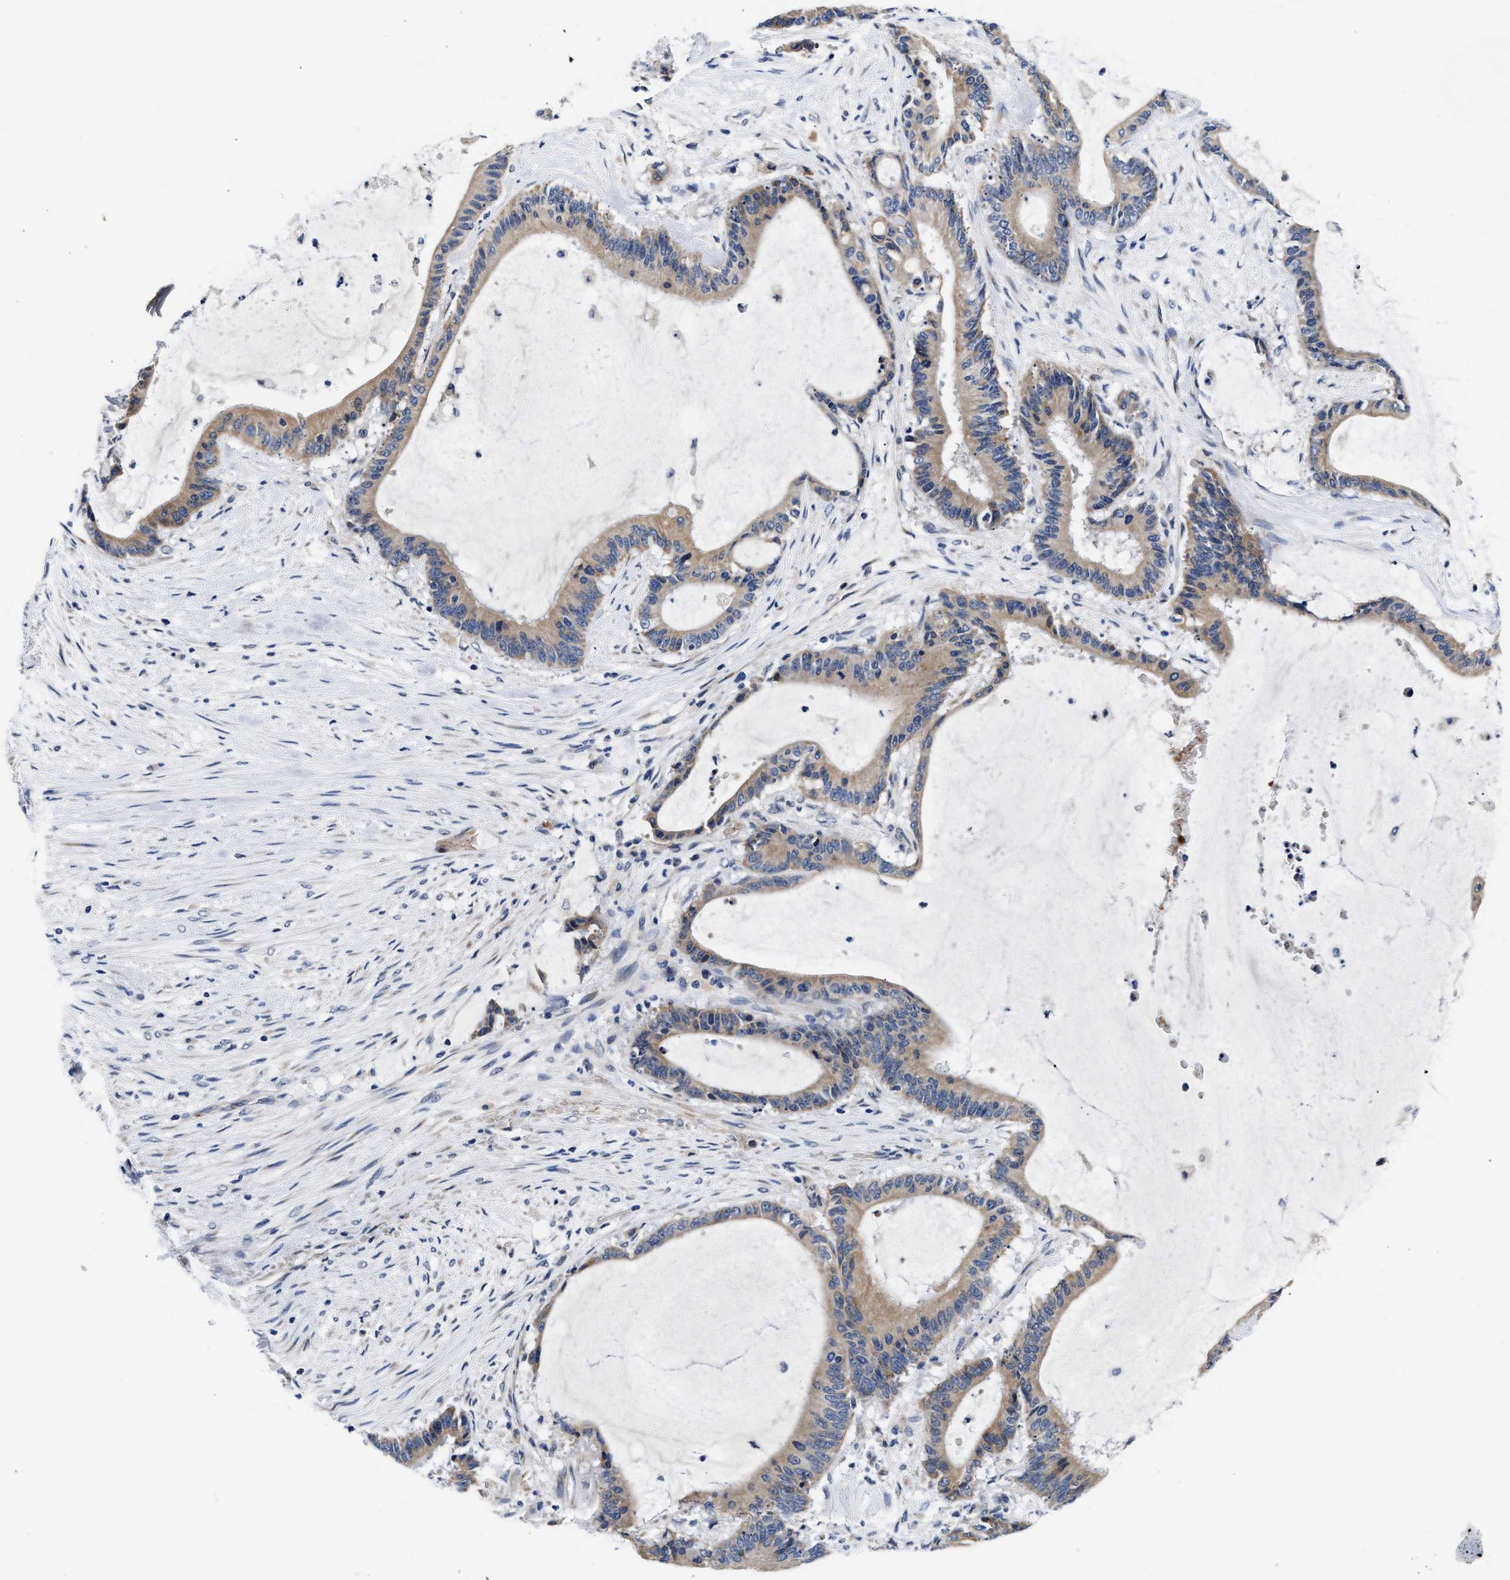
{"staining": {"intensity": "weak", "quantity": ">75%", "location": "cytoplasmic/membranous"}, "tissue": "liver cancer", "cell_type": "Tumor cells", "image_type": "cancer", "snomed": [{"axis": "morphology", "description": "Cholangiocarcinoma"}, {"axis": "topography", "description": "Liver"}], "caption": "Tumor cells reveal low levels of weak cytoplasmic/membranous staining in about >75% of cells in human cholangiocarcinoma (liver).", "gene": "RINT1", "patient": {"sex": "female", "age": 73}}